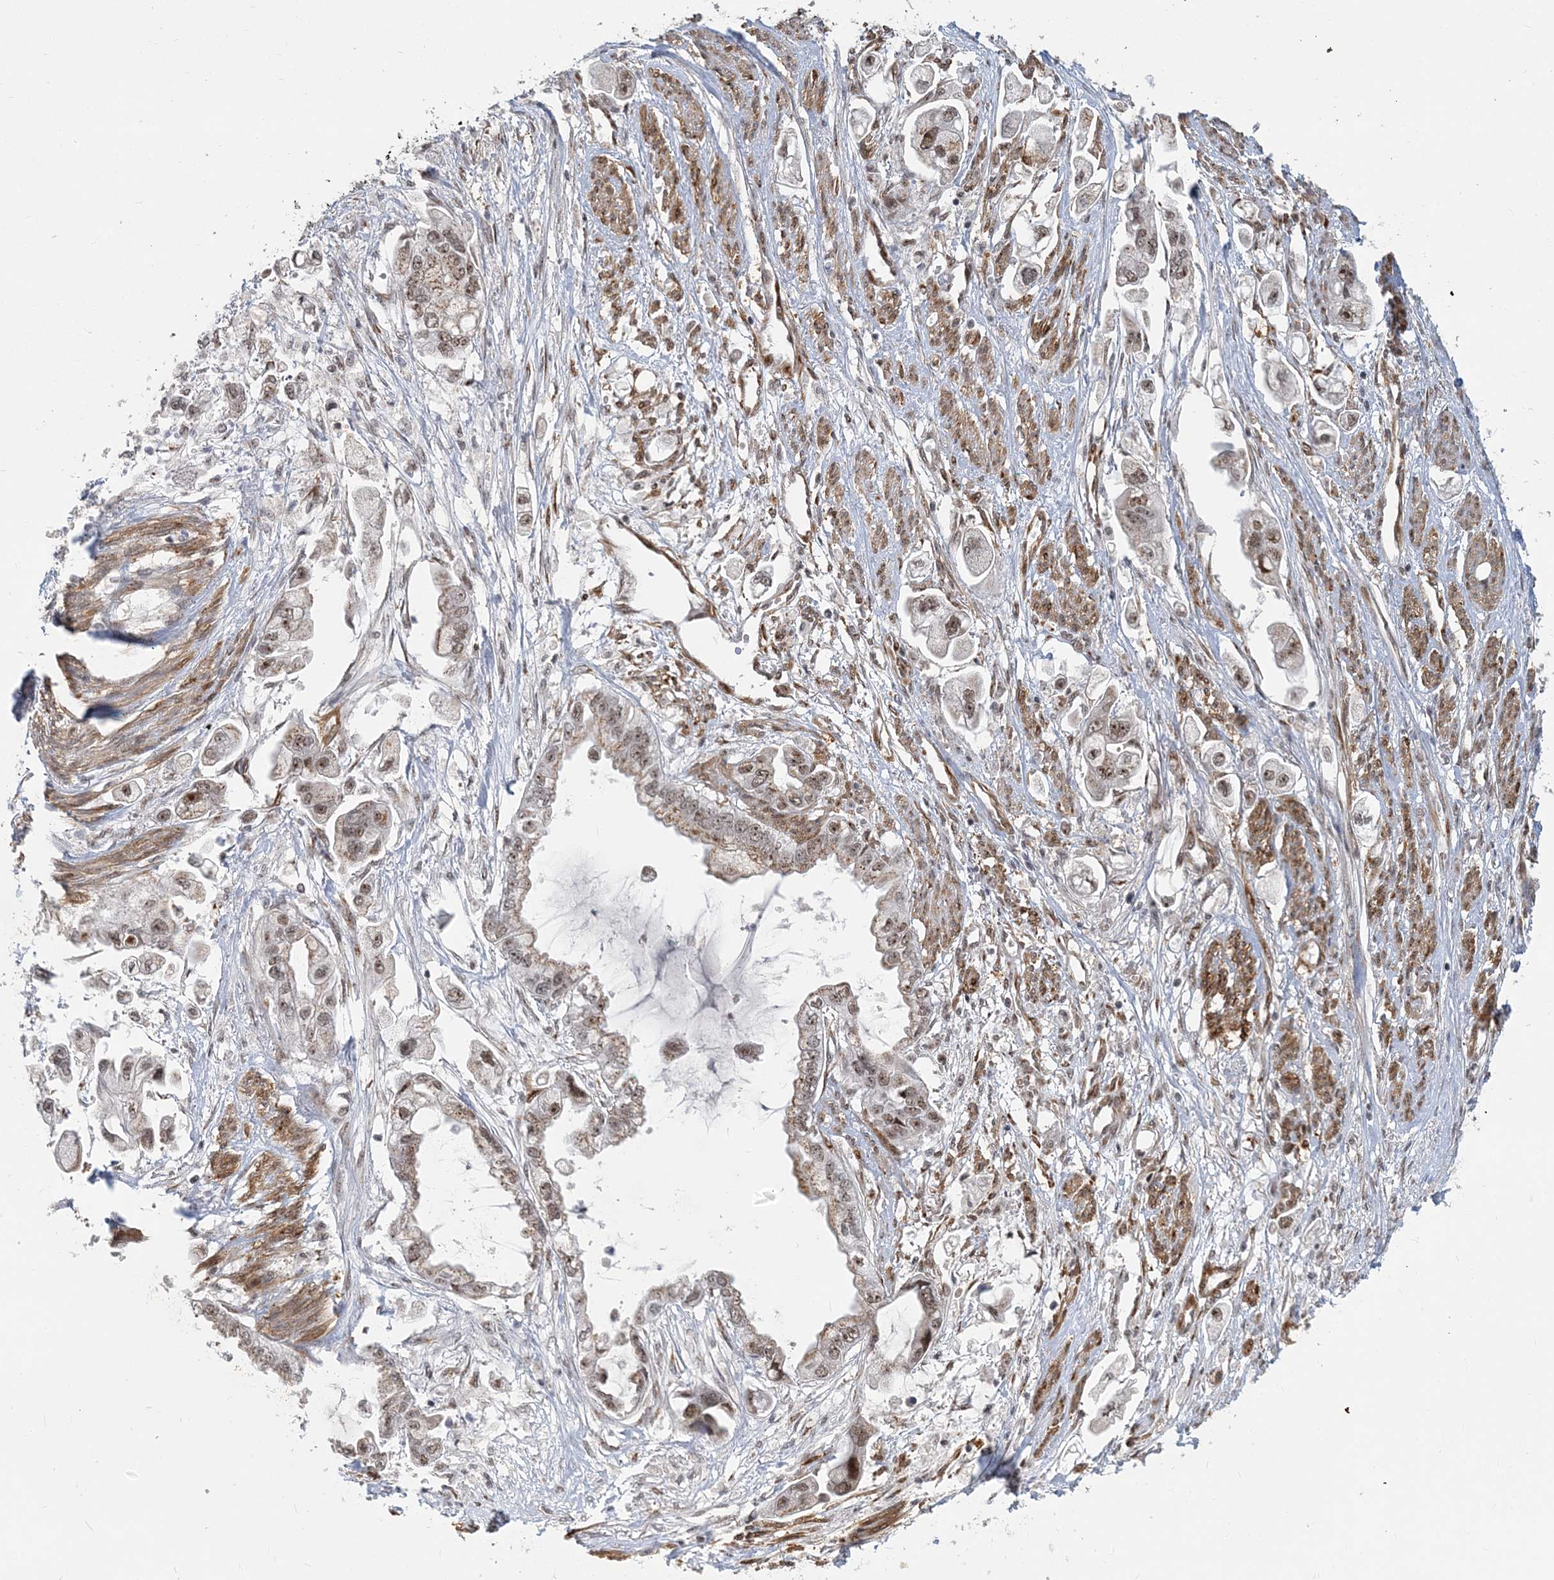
{"staining": {"intensity": "weak", "quantity": ">75%", "location": "cytoplasmic/membranous,nuclear"}, "tissue": "stomach cancer", "cell_type": "Tumor cells", "image_type": "cancer", "snomed": [{"axis": "morphology", "description": "Adenocarcinoma, NOS"}, {"axis": "topography", "description": "Stomach"}], "caption": "The histopathology image demonstrates a brown stain indicating the presence of a protein in the cytoplasmic/membranous and nuclear of tumor cells in stomach adenocarcinoma.", "gene": "PLRG1", "patient": {"sex": "male", "age": 62}}